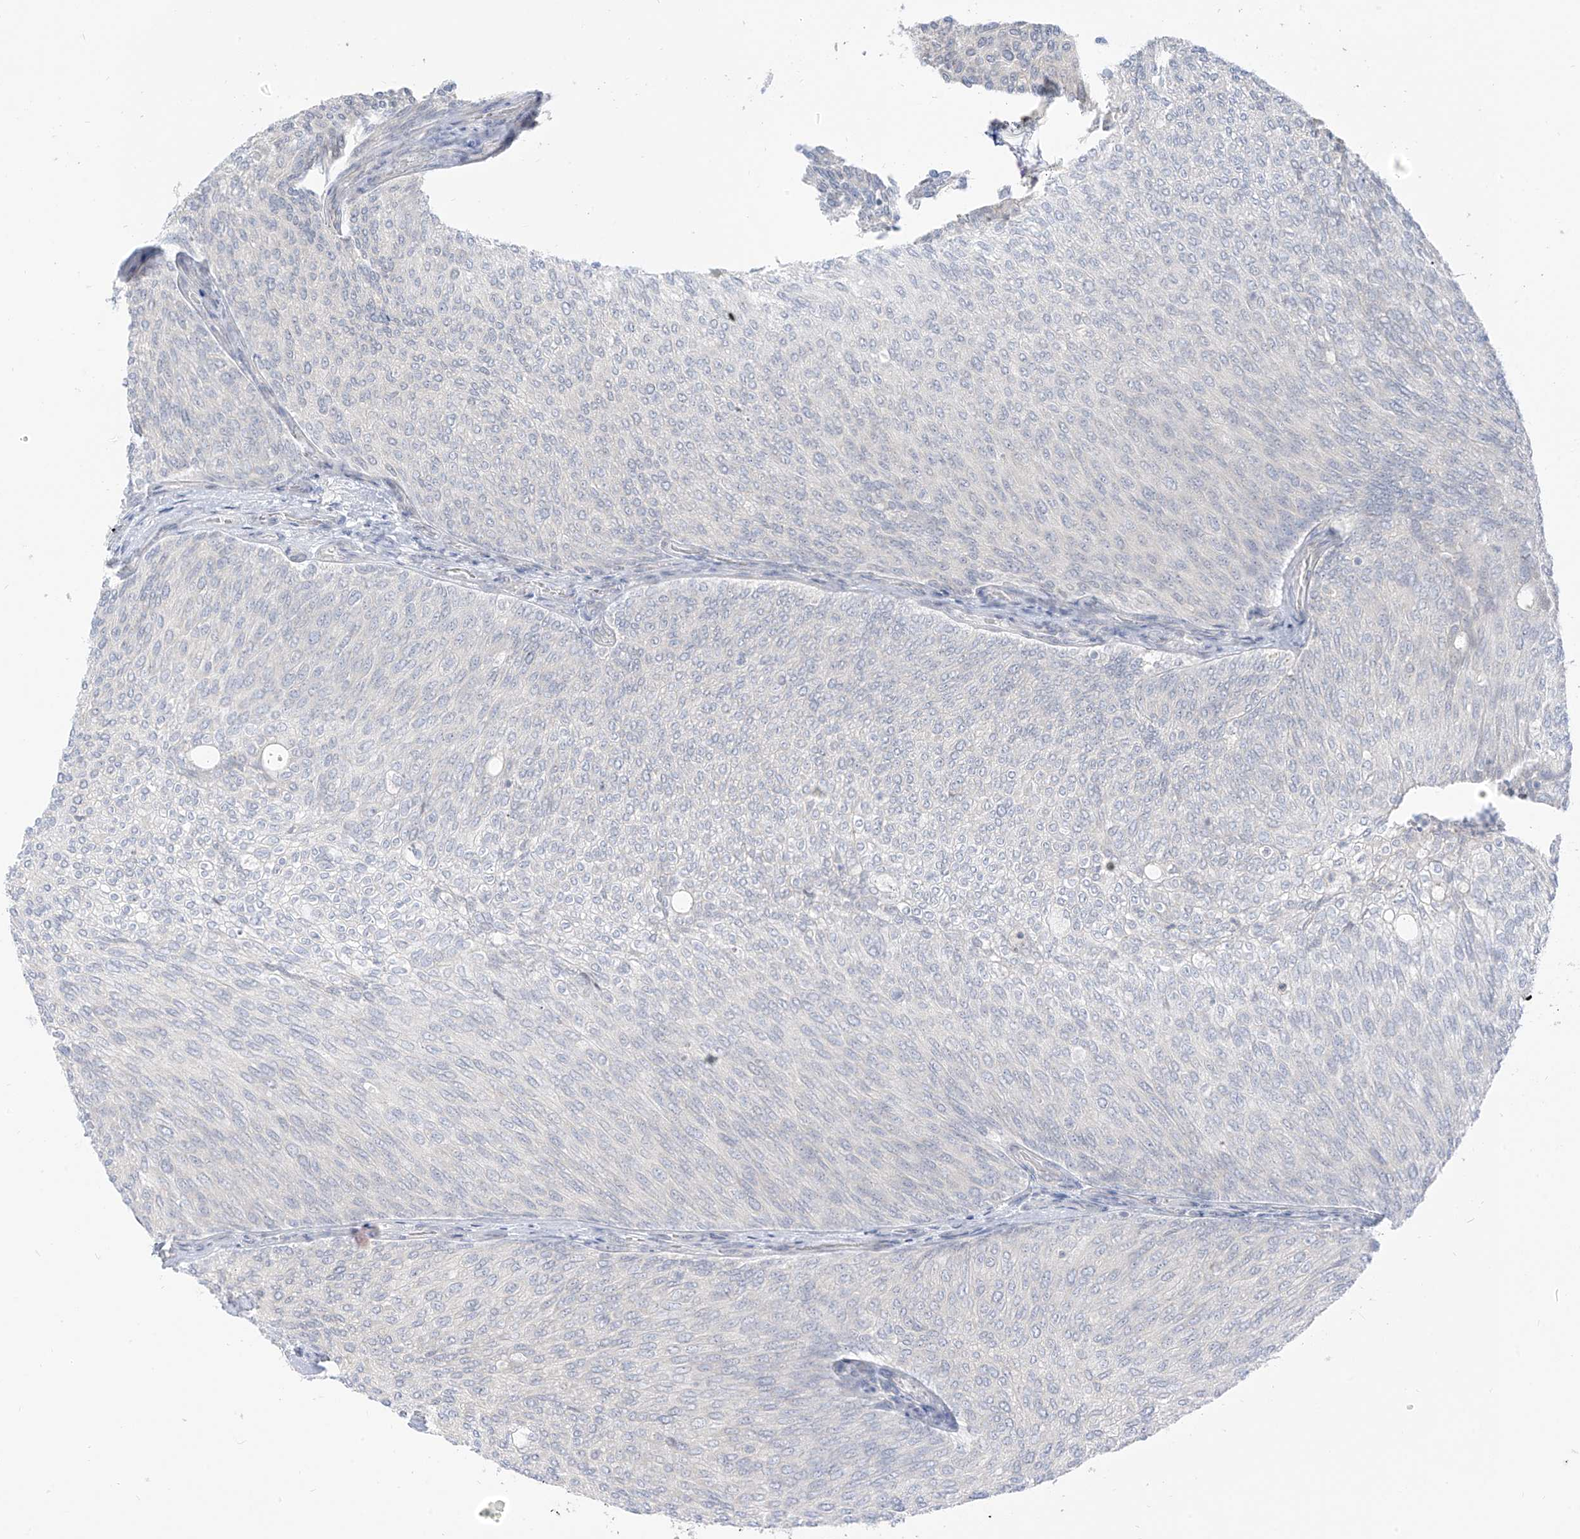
{"staining": {"intensity": "negative", "quantity": "none", "location": "none"}, "tissue": "urothelial cancer", "cell_type": "Tumor cells", "image_type": "cancer", "snomed": [{"axis": "morphology", "description": "Urothelial carcinoma, Low grade"}, {"axis": "topography", "description": "Urinary bladder"}], "caption": "Human urothelial carcinoma (low-grade) stained for a protein using IHC reveals no positivity in tumor cells.", "gene": "C2orf42", "patient": {"sex": "female", "age": 79}}